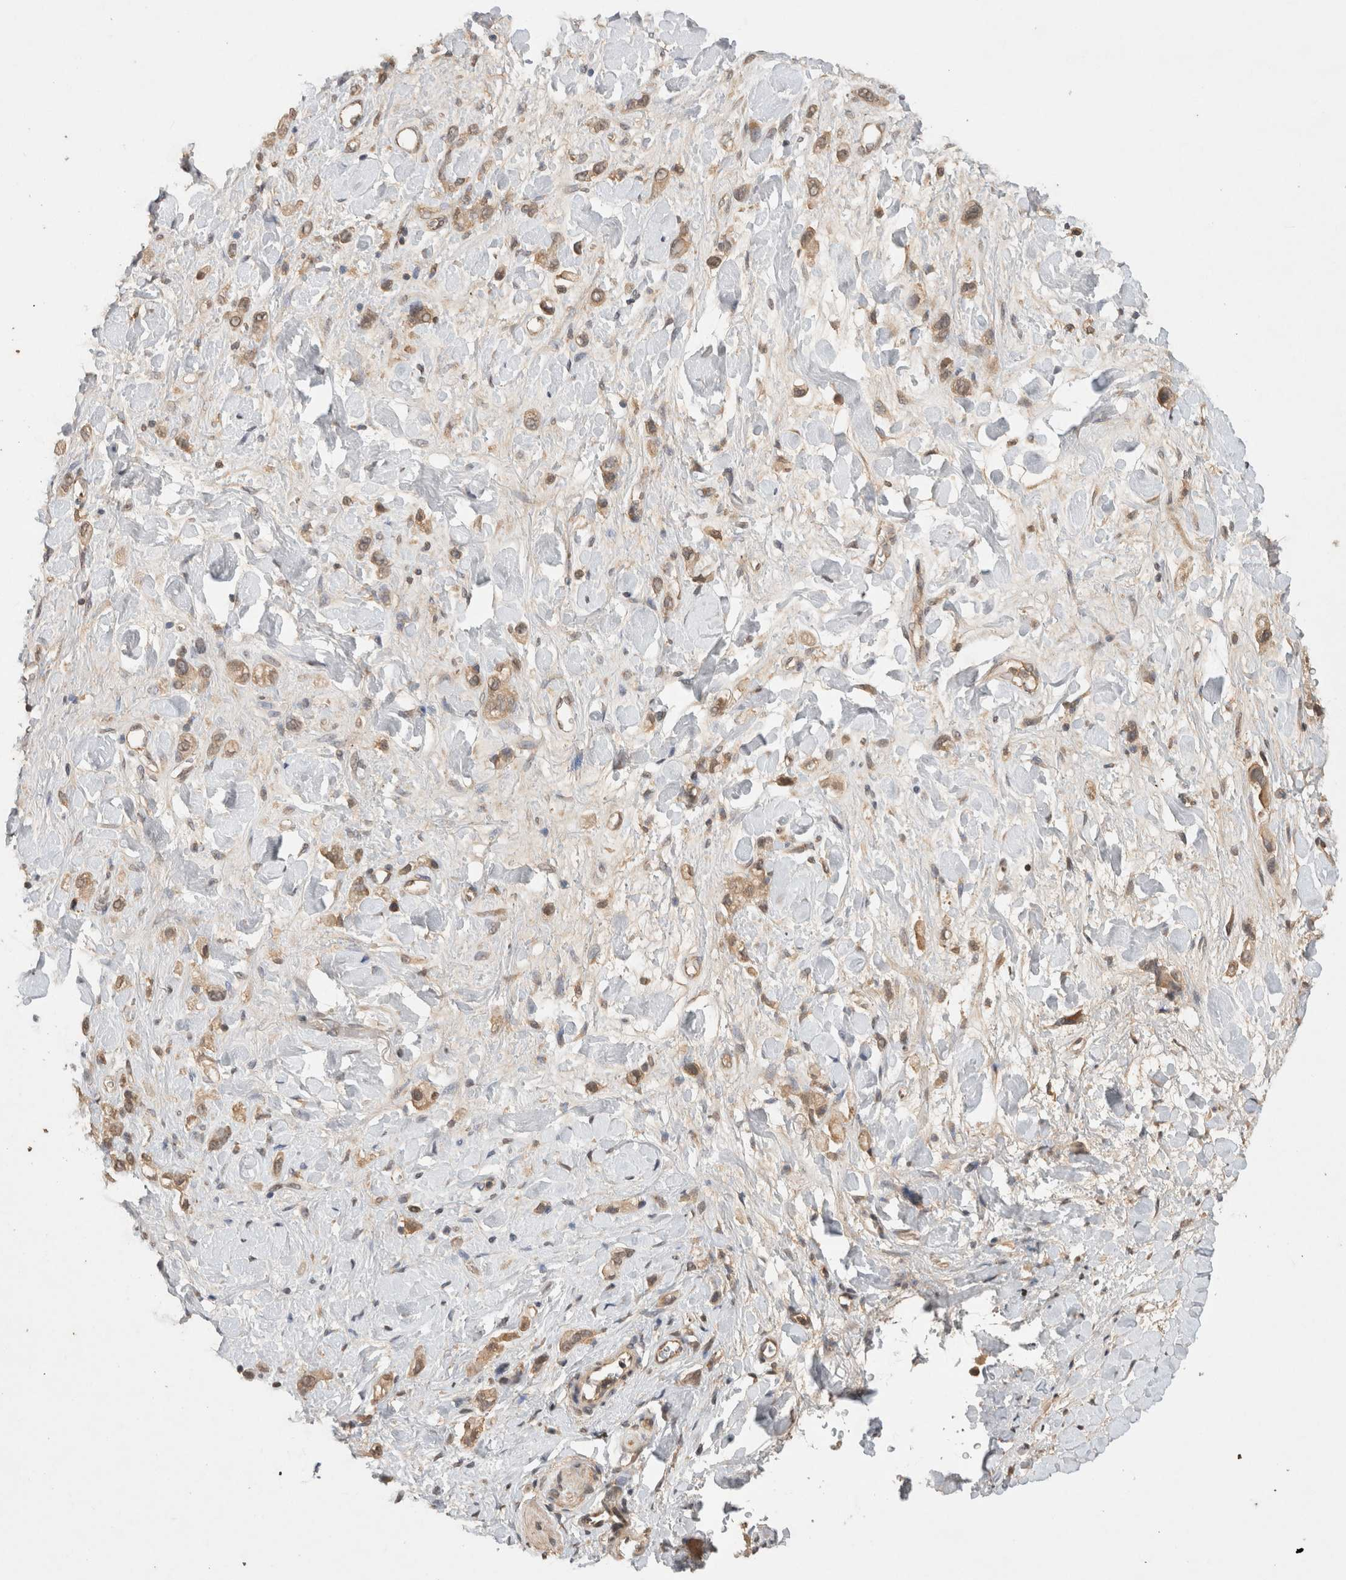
{"staining": {"intensity": "moderate", "quantity": ">75%", "location": "cytoplasmic/membranous"}, "tissue": "stomach cancer", "cell_type": "Tumor cells", "image_type": "cancer", "snomed": [{"axis": "morphology", "description": "Adenocarcinoma, NOS"}, {"axis": "topography", "description": "Stomach"}], "caption": "Adenocarcinoma (stomach) stained for a protein displays moderate cytoplasmic/membranous positivity in tumor cells. (DAB (3,3'-diaminobenzidine) = brown stain, brightfield microscopy at high magnification).", "gene": "PRMT3", "patient": {"sex": "female", "age": 65}}